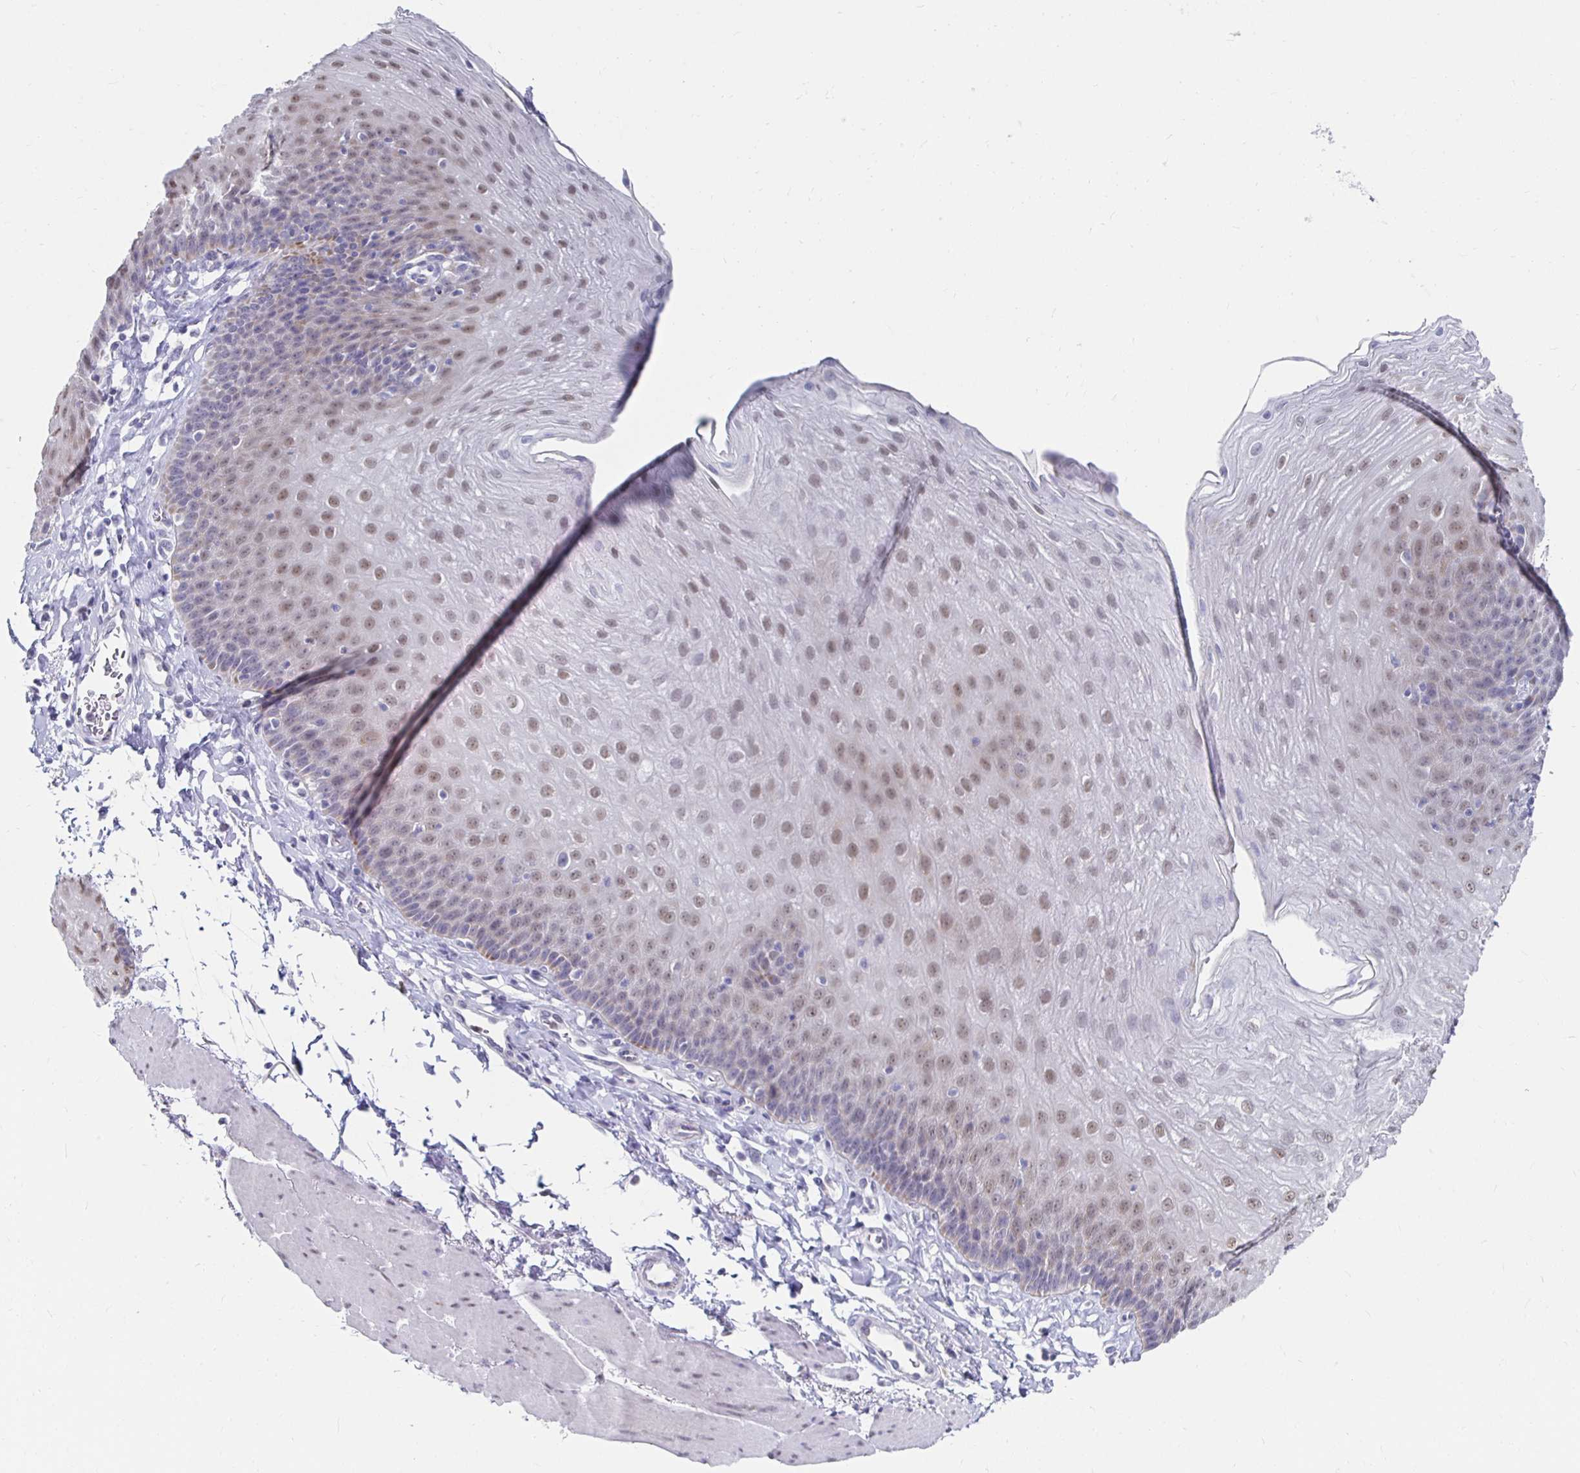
{"staining": {"intensity": "weak", "quantity": "25%-75%", "location": "nuclear"}, "tissue": "esophagus", "cell_type": "Squamous epithelial cells", "image_type": "normal", "snomed": [{"axis": "morphology", "description": "Normal tissue, NOS"}, {"axis": "topography", "description": "Esophagus"}], "caption": "The histopathology image exhibits a brown stain indicating the presence of a protein in the nuclear of squamous epithelial cells in esophagus.", "gene": "NOCT", "patient": {"sex": "female", "age": 81}}